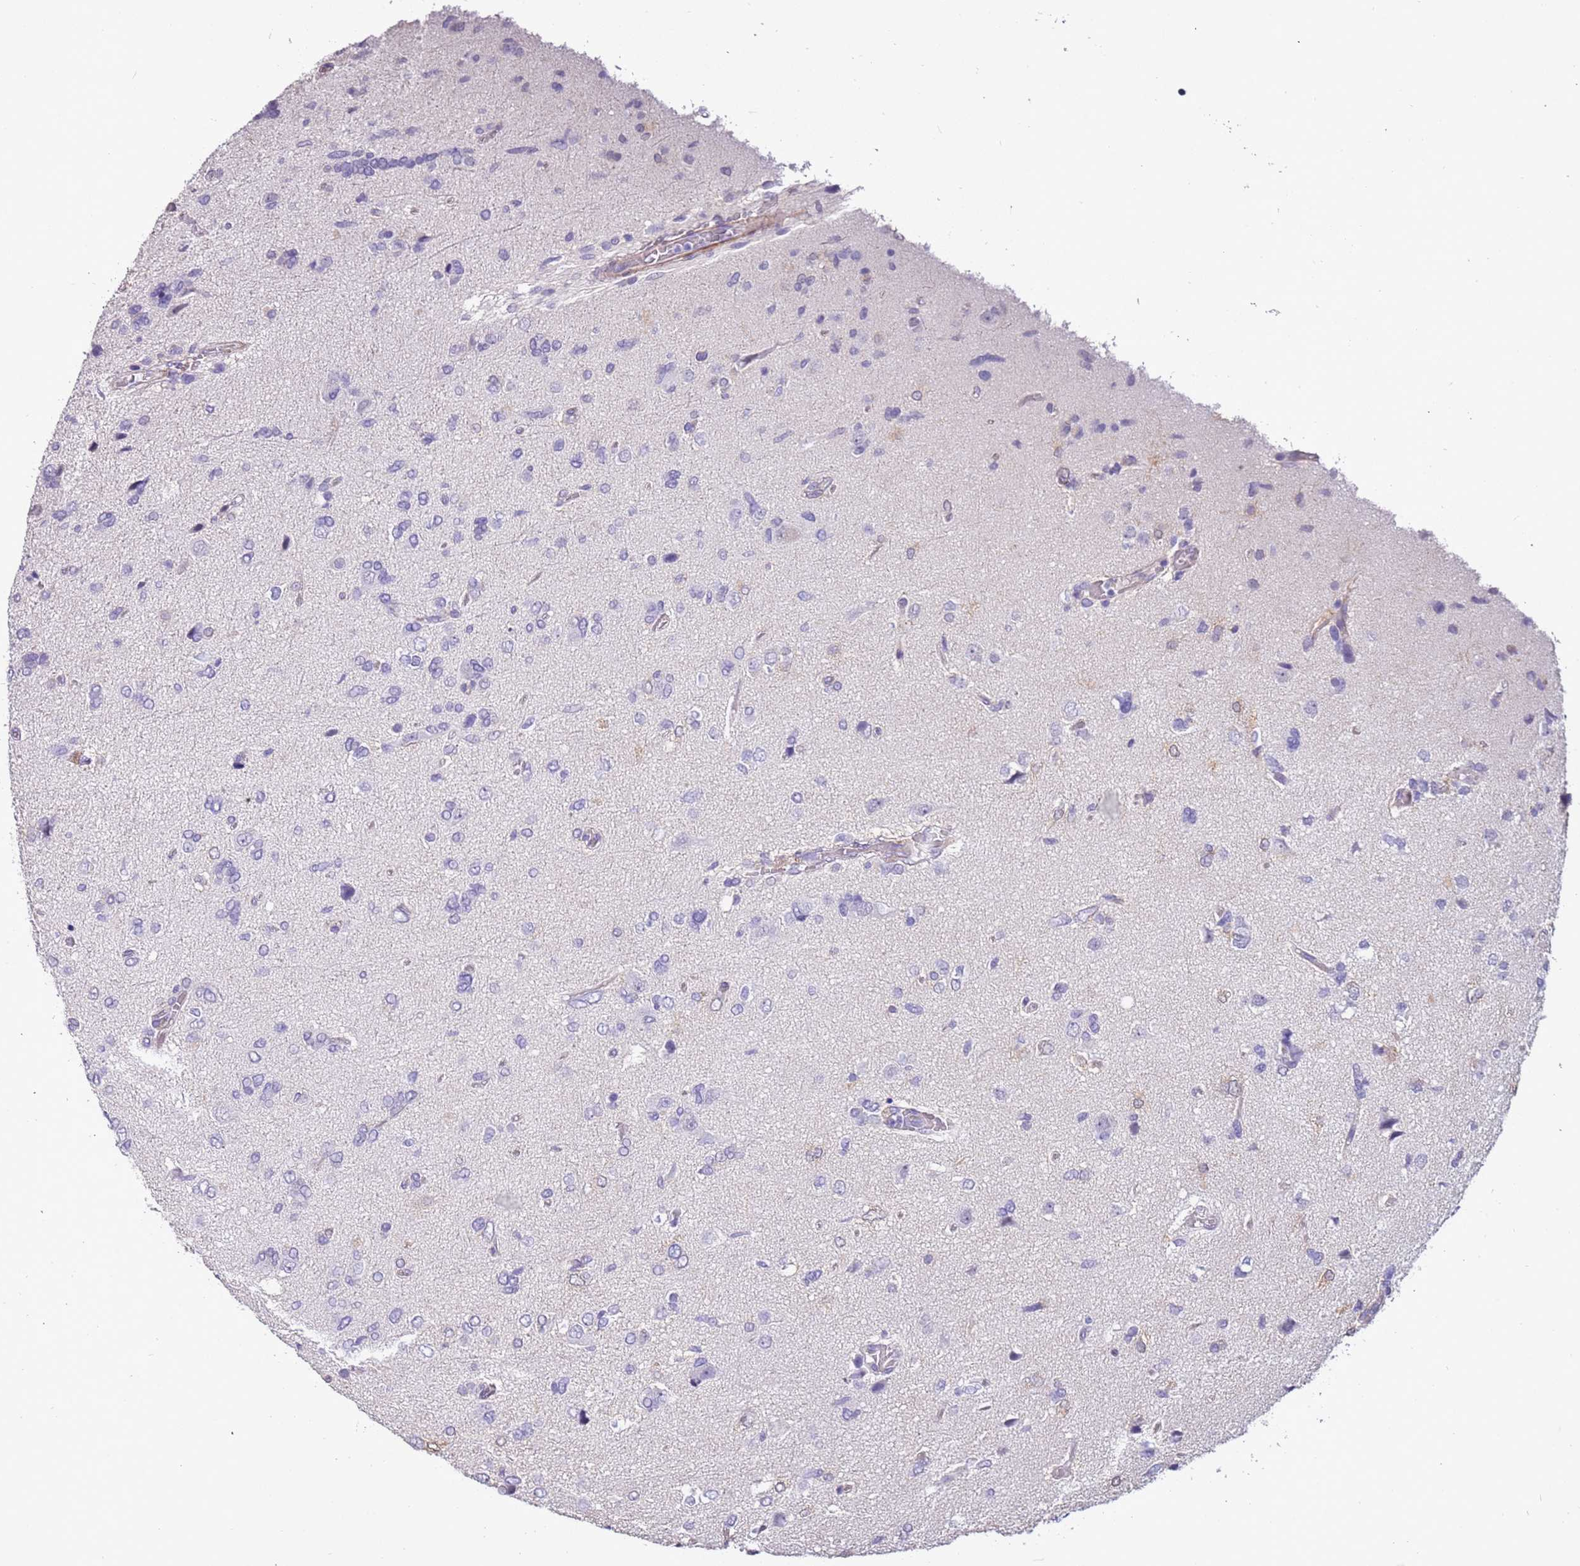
{"staining": {"intensity": "negative", "quantity": "none", "location": "none"}, "tissue": "glioma", "cell_type": "Tumor cells", "image_type": "cancer", "snomed": [{"axis": "morphology", "description": "Glioma, malignant, High grade"}, {"axis": "topography", "description": "Brain"}], "caption": "This is a photomicrograph of immunohistochemistry staining of malignant high-grade glioma, which shows no expression in tumor cells.", "gene": "PCGF2", "patient": {"sex": "female", "age": 59}}